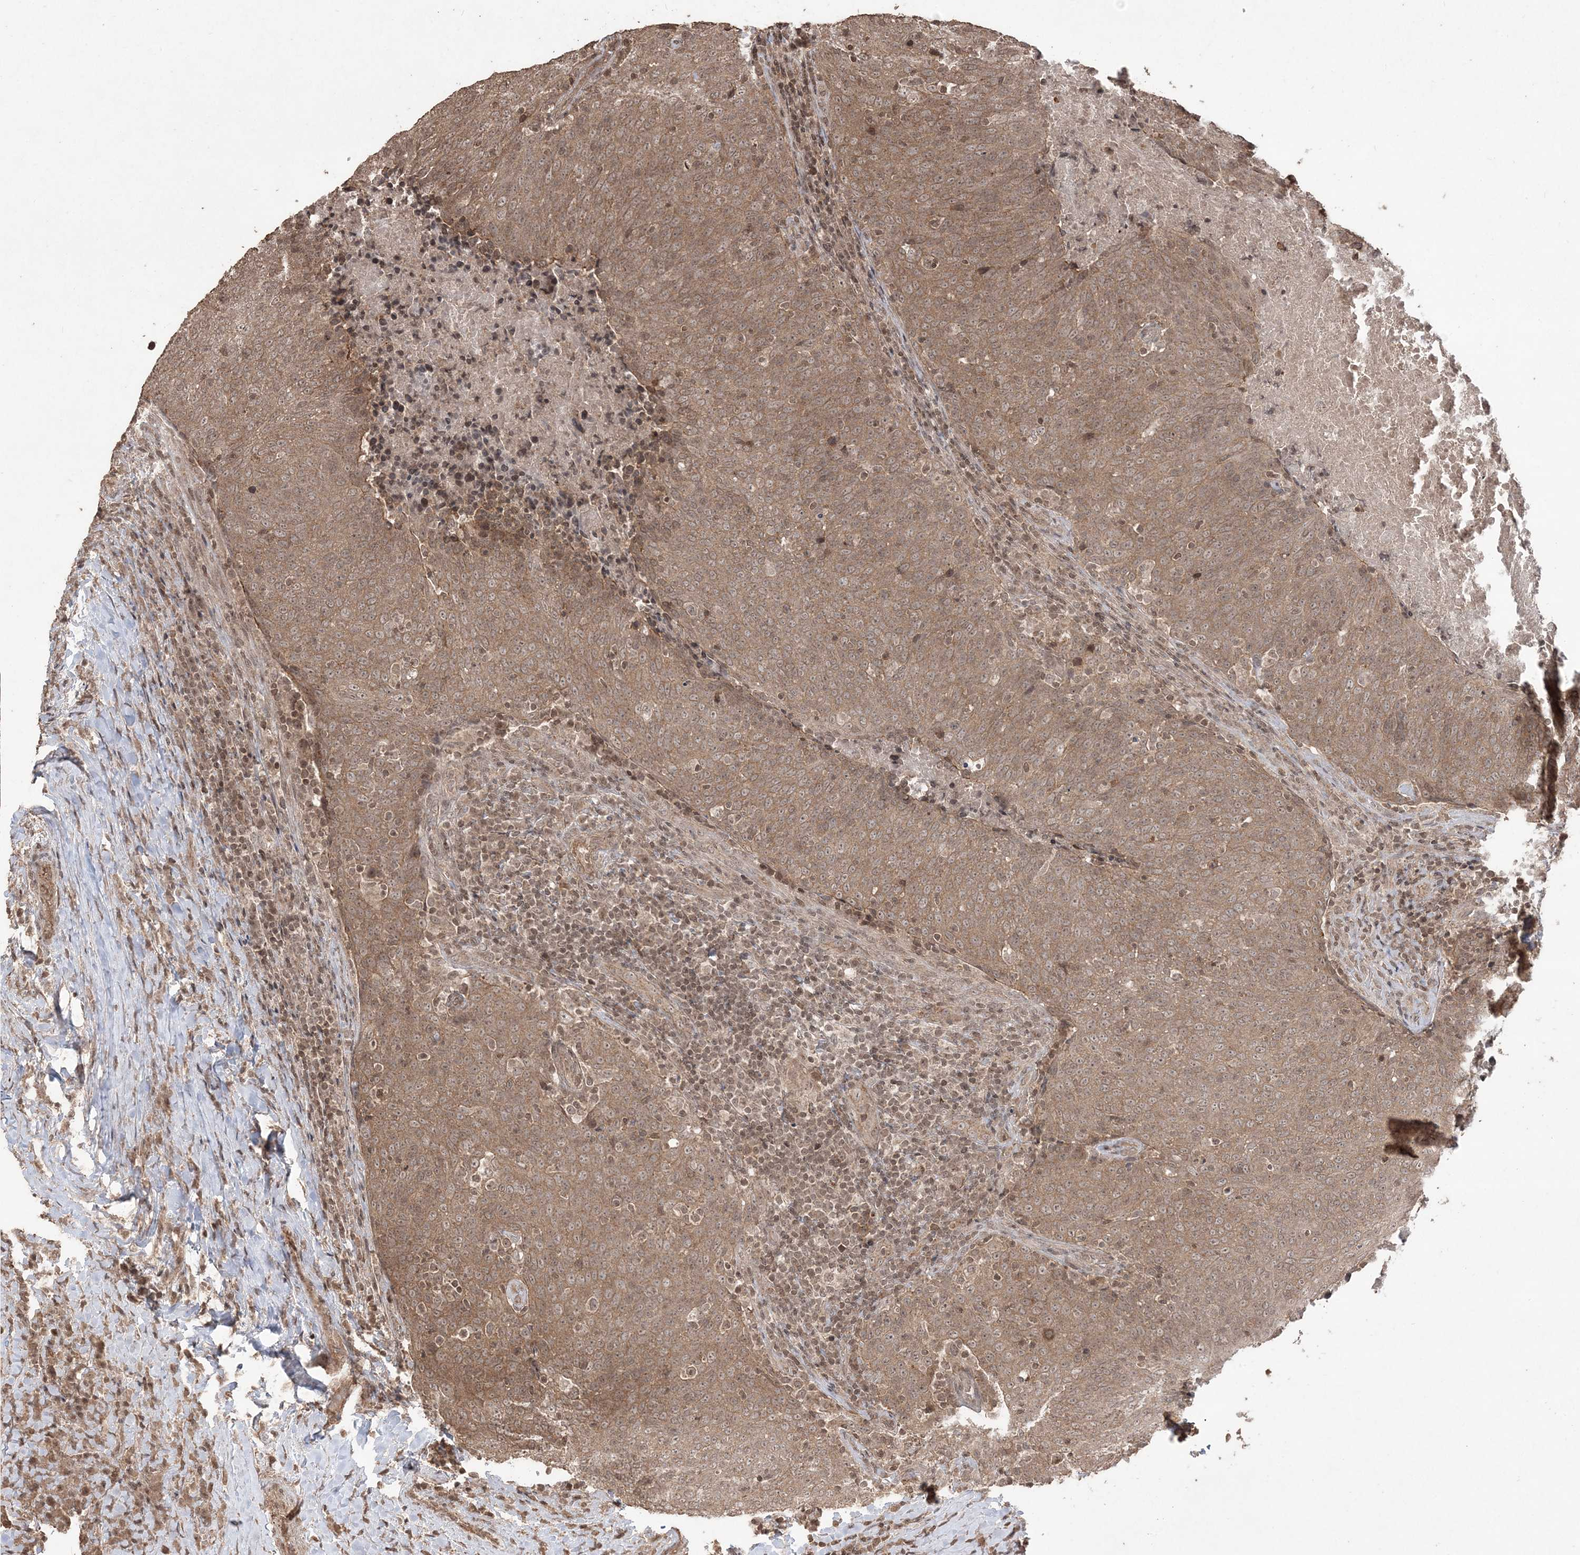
{"staining": {"intensity": "moderate", "quantity": ">75%", "location": "cytoplasmic/membranous"}, "tissue": "head and neck cancer", "cell_type": "Tumor cells", "image_type": "cancer", "snomed": [{"axis": "morphology", "description": "Squamous cell carcinoma, NOS"}, {"axis": "morphology", "description": "Squamous cell carcinoma, metastatic, NOS"}, {"axis": "topography", "description": "Lymph node"}, {"axis": "topography", "description": "Head-Neck"}], "caption": "This is a photomicrograph of immunohistochemistry (IHC) staining of head and neck squamous cell carcinoma, which shows moderate expression in the cytoplasmic/membranous of tumor cells.", "gene": "EHHADH", "patient": {"sex": "male", "age": 62}}